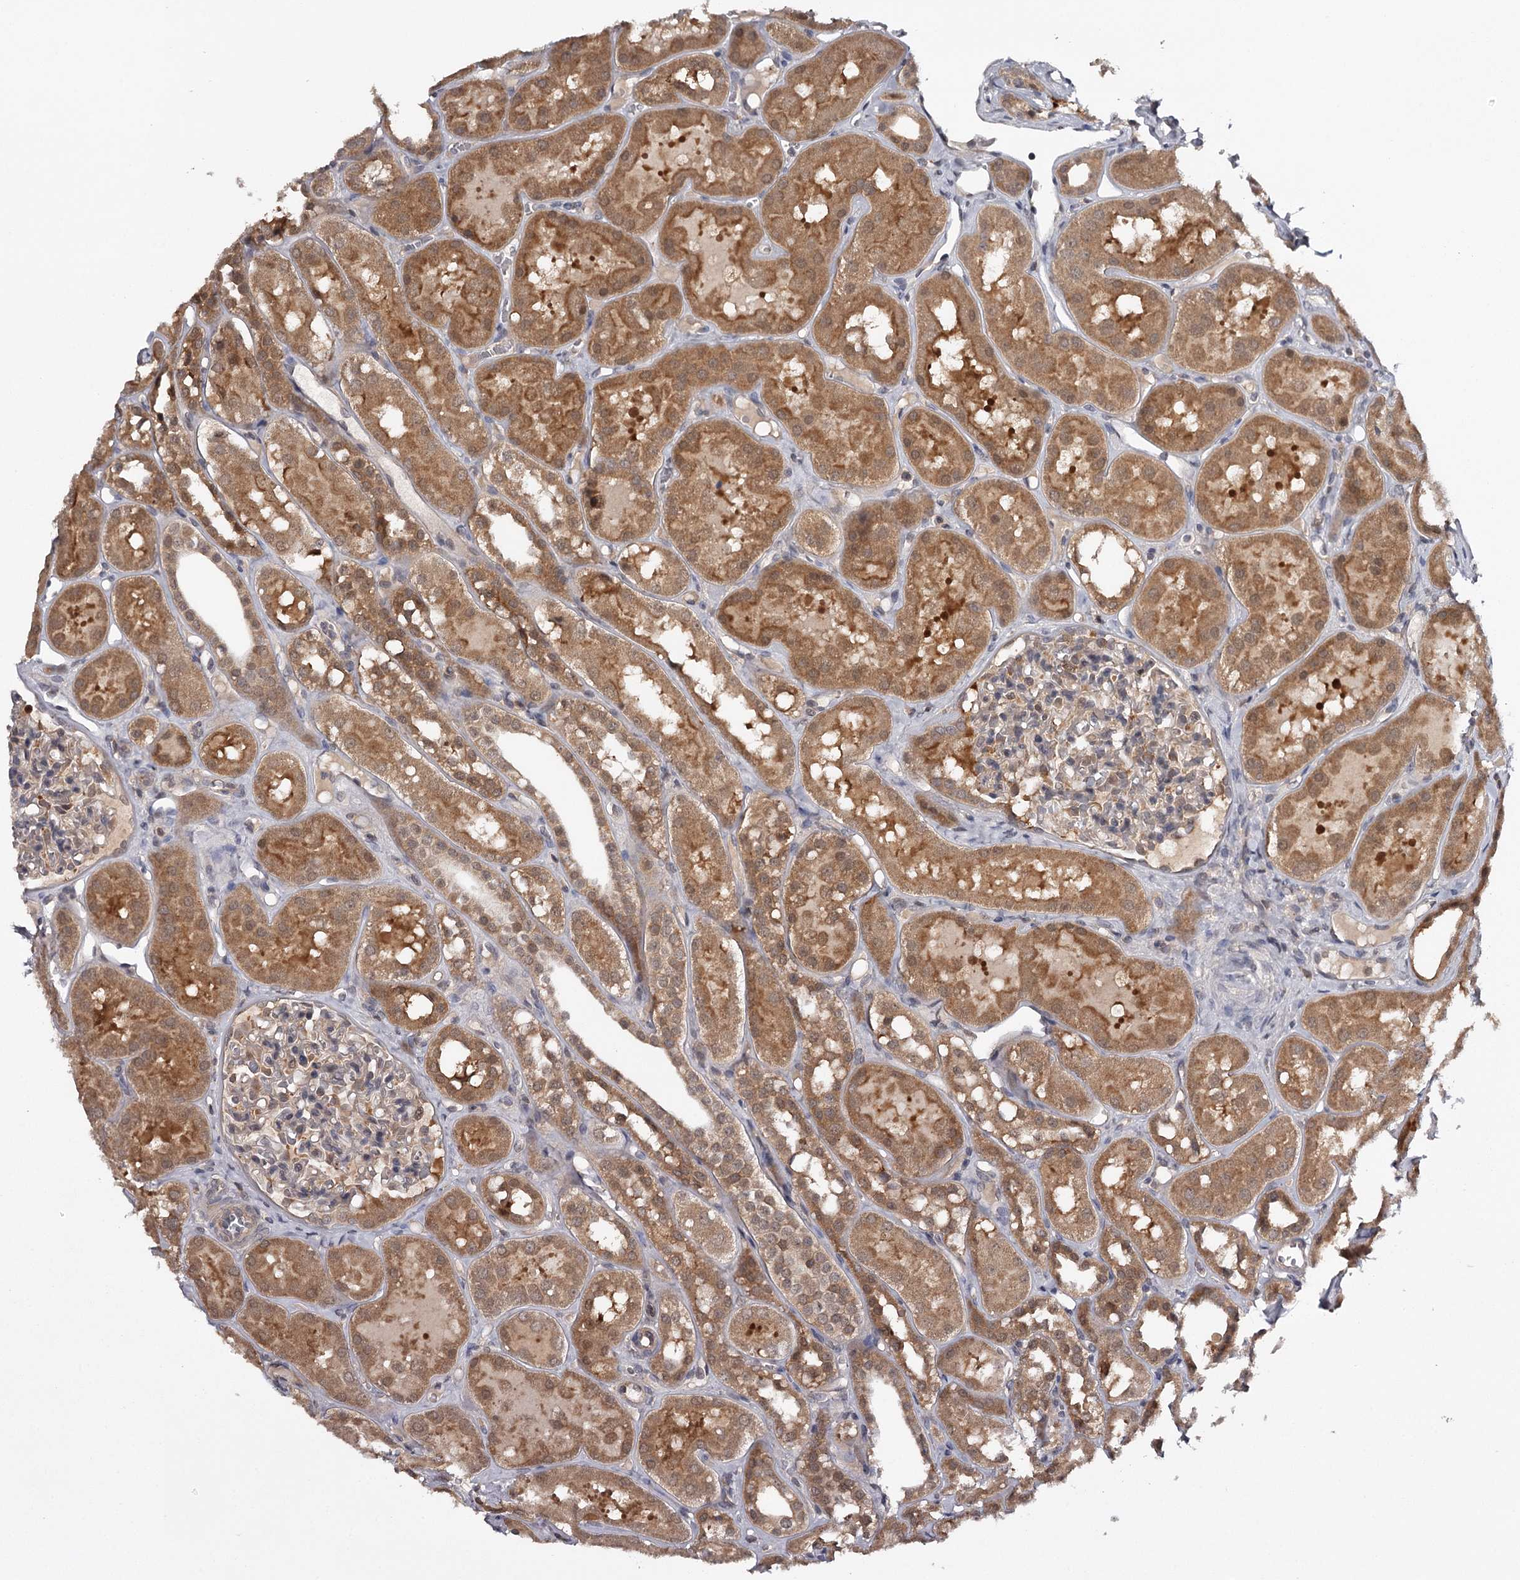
{"staining": {"intensity": "weak", "quantity": "<25%", "location": "nuclear"}, "tissue": "kidney", "cell_type": "Cells in glomeruli", "image_type": "normal", "snomed": [{"axis": "morphology", "description": "Normal tissue, NOS"}, {"axis": "topography", "description": "Kidney"}], "caption": "Immunohistochemistry of benign kidney demonstrates no positivity in cells in glomeruli. (DAB immunohistochemistry (IHC) visualized using brightfield microscopy, high magnification).", "gene": "GTSF1", "patient": {"sex": "male", "age": 16}}